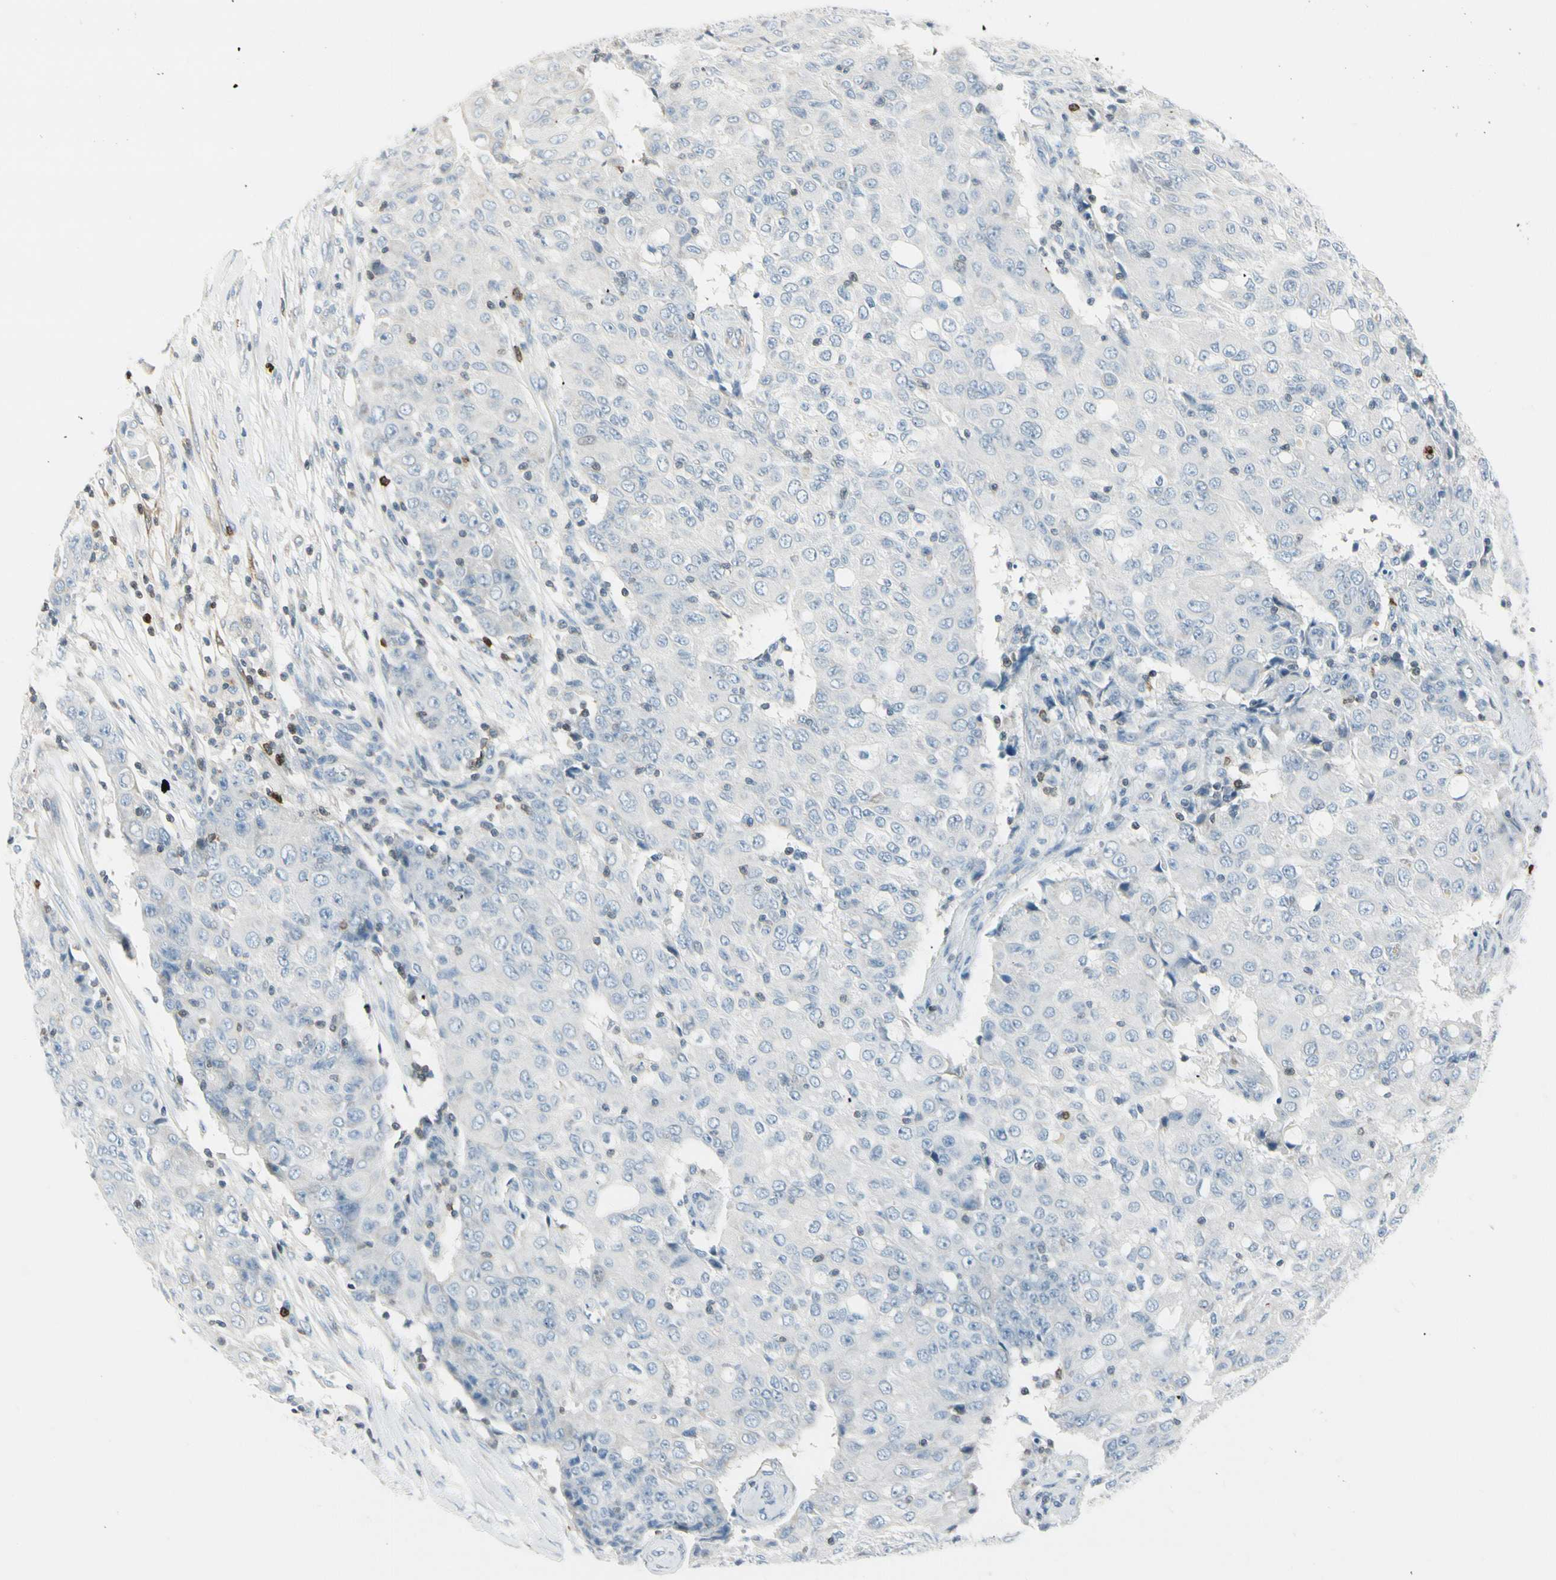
{"staining": {"intensity": "negative", "quantity": "none", "location": "none"}, "tissue": "ovarian cancer", "cell_type": "Tumor cells", "image_type": "cancer", "snomed": [{"axis": "morphology", "description": "Carcinoma, endometroid"}, {"axis": "topography", "description": "Ovary"}], "caption": "IHC histopathology image of human endometroid carcinoma (ovarian) stained for a protein (brown), which demonstrates no staining in tumor cells. (Stains: DAB (3,3'-diaminobenzidine) immunohistochemistry (IHC) with hematoxylin counter stain, Microscopy: brightfield microscopy at high magnification).", "gene": "TRAF1", "patient": {"sex": "female", "age": 42}}